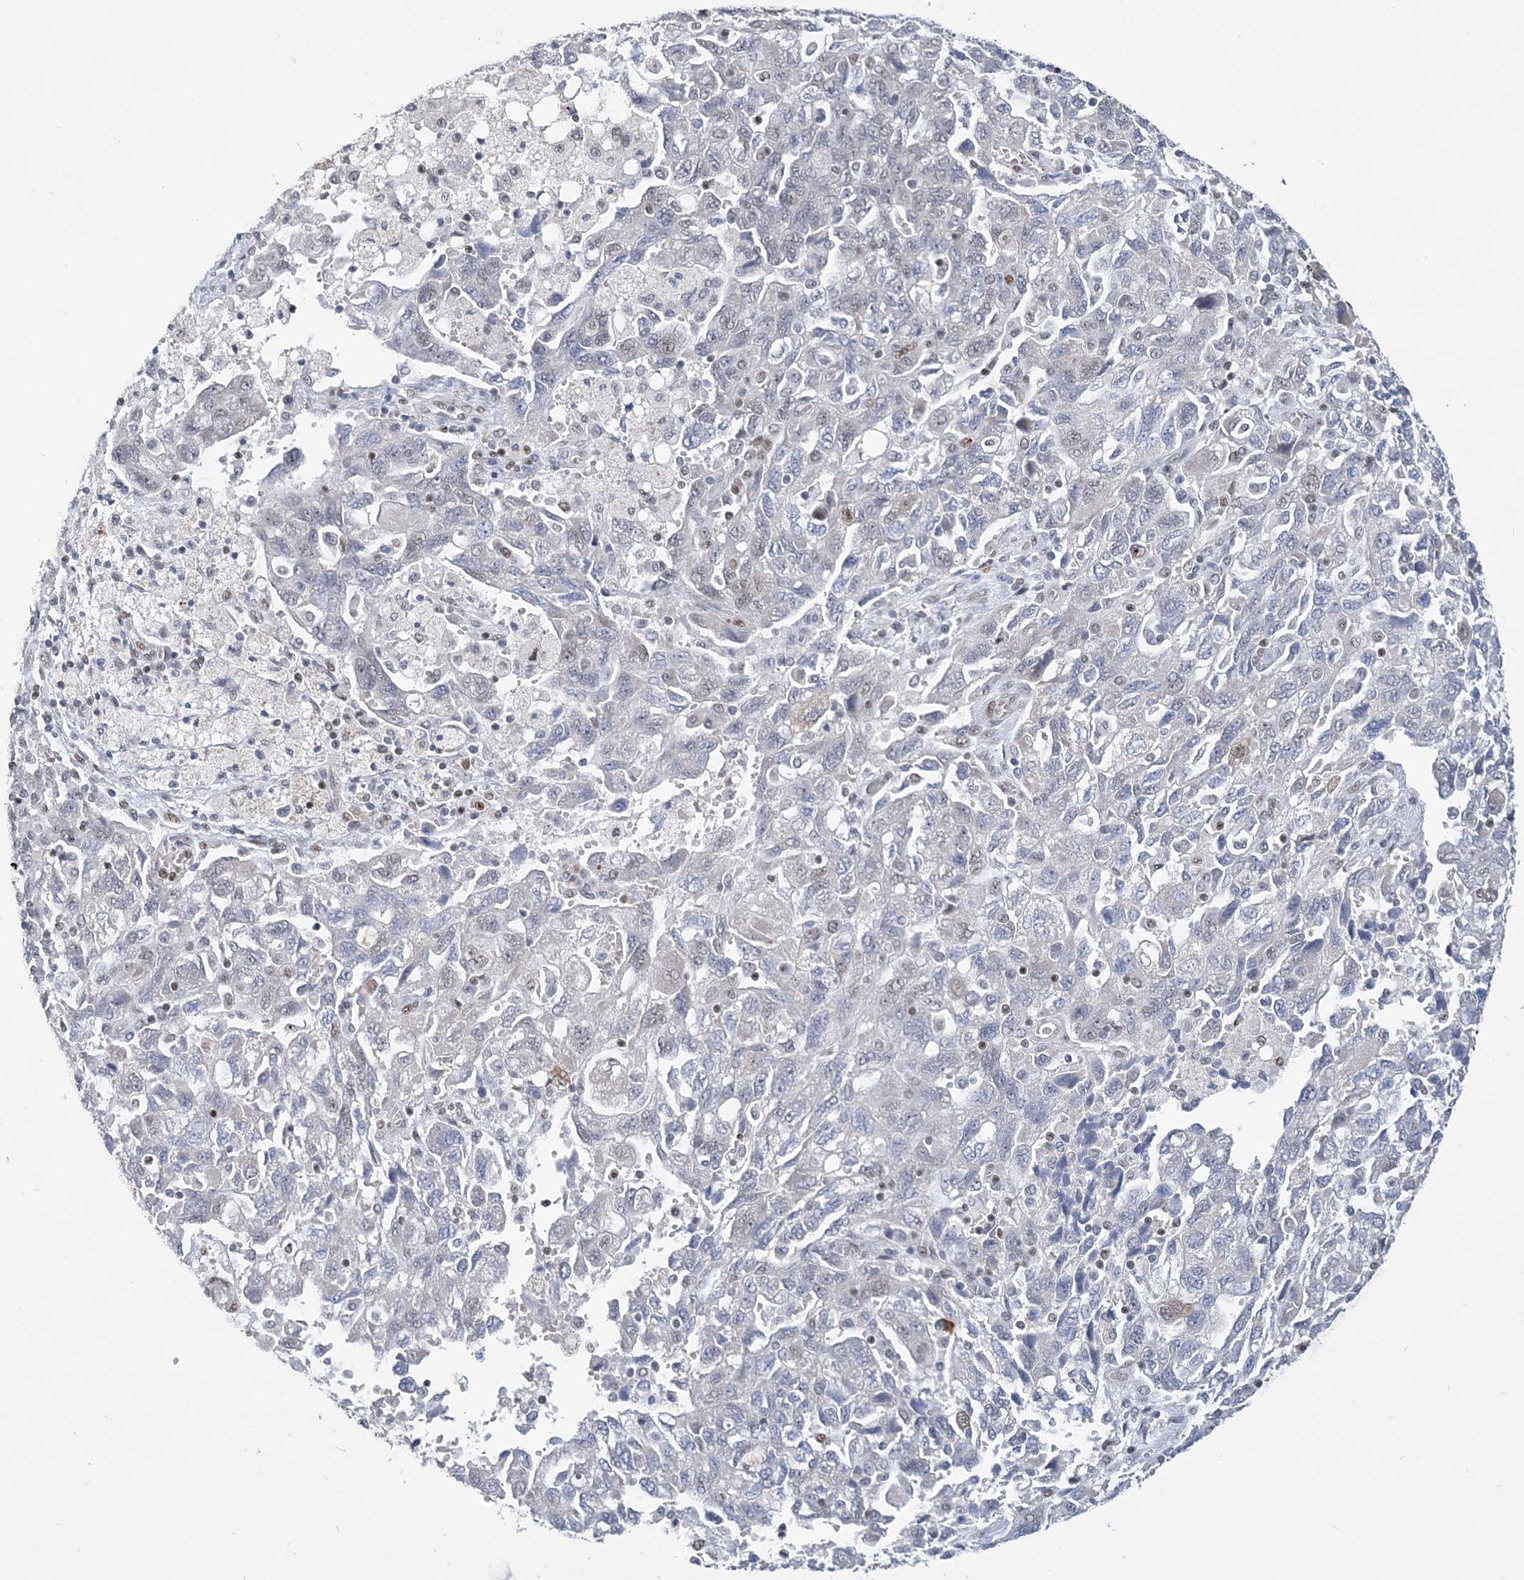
{"staining": {"intensity": "negative", "quantity": "none", "location": "none"}, "tissue": "ovarian cancer", "cell_type": "Tumor cells", "image_type": "cancer", "snomed": [{"axis": "morphology", "description": "Carcinoma, NOS"}, {"axis": "morphology", "description": "Cystadenocarcinoma, serous, NOS"}, {"axis": "topography", "description": "Ovary"}], "caption": "This photomicrograph is of ovarian cancer stained with immunohistochemistry to label a protein in brown with the nuclei are counter-stained blue. There is no positivity in tumor cells. (DAB (3,3'-diaminobenzidine) immunohistochemistry visualized using brightfield microscopy, high magnification).", "gene": "ZBTB7A", "patient": {"sex": "female", "age": 69}}